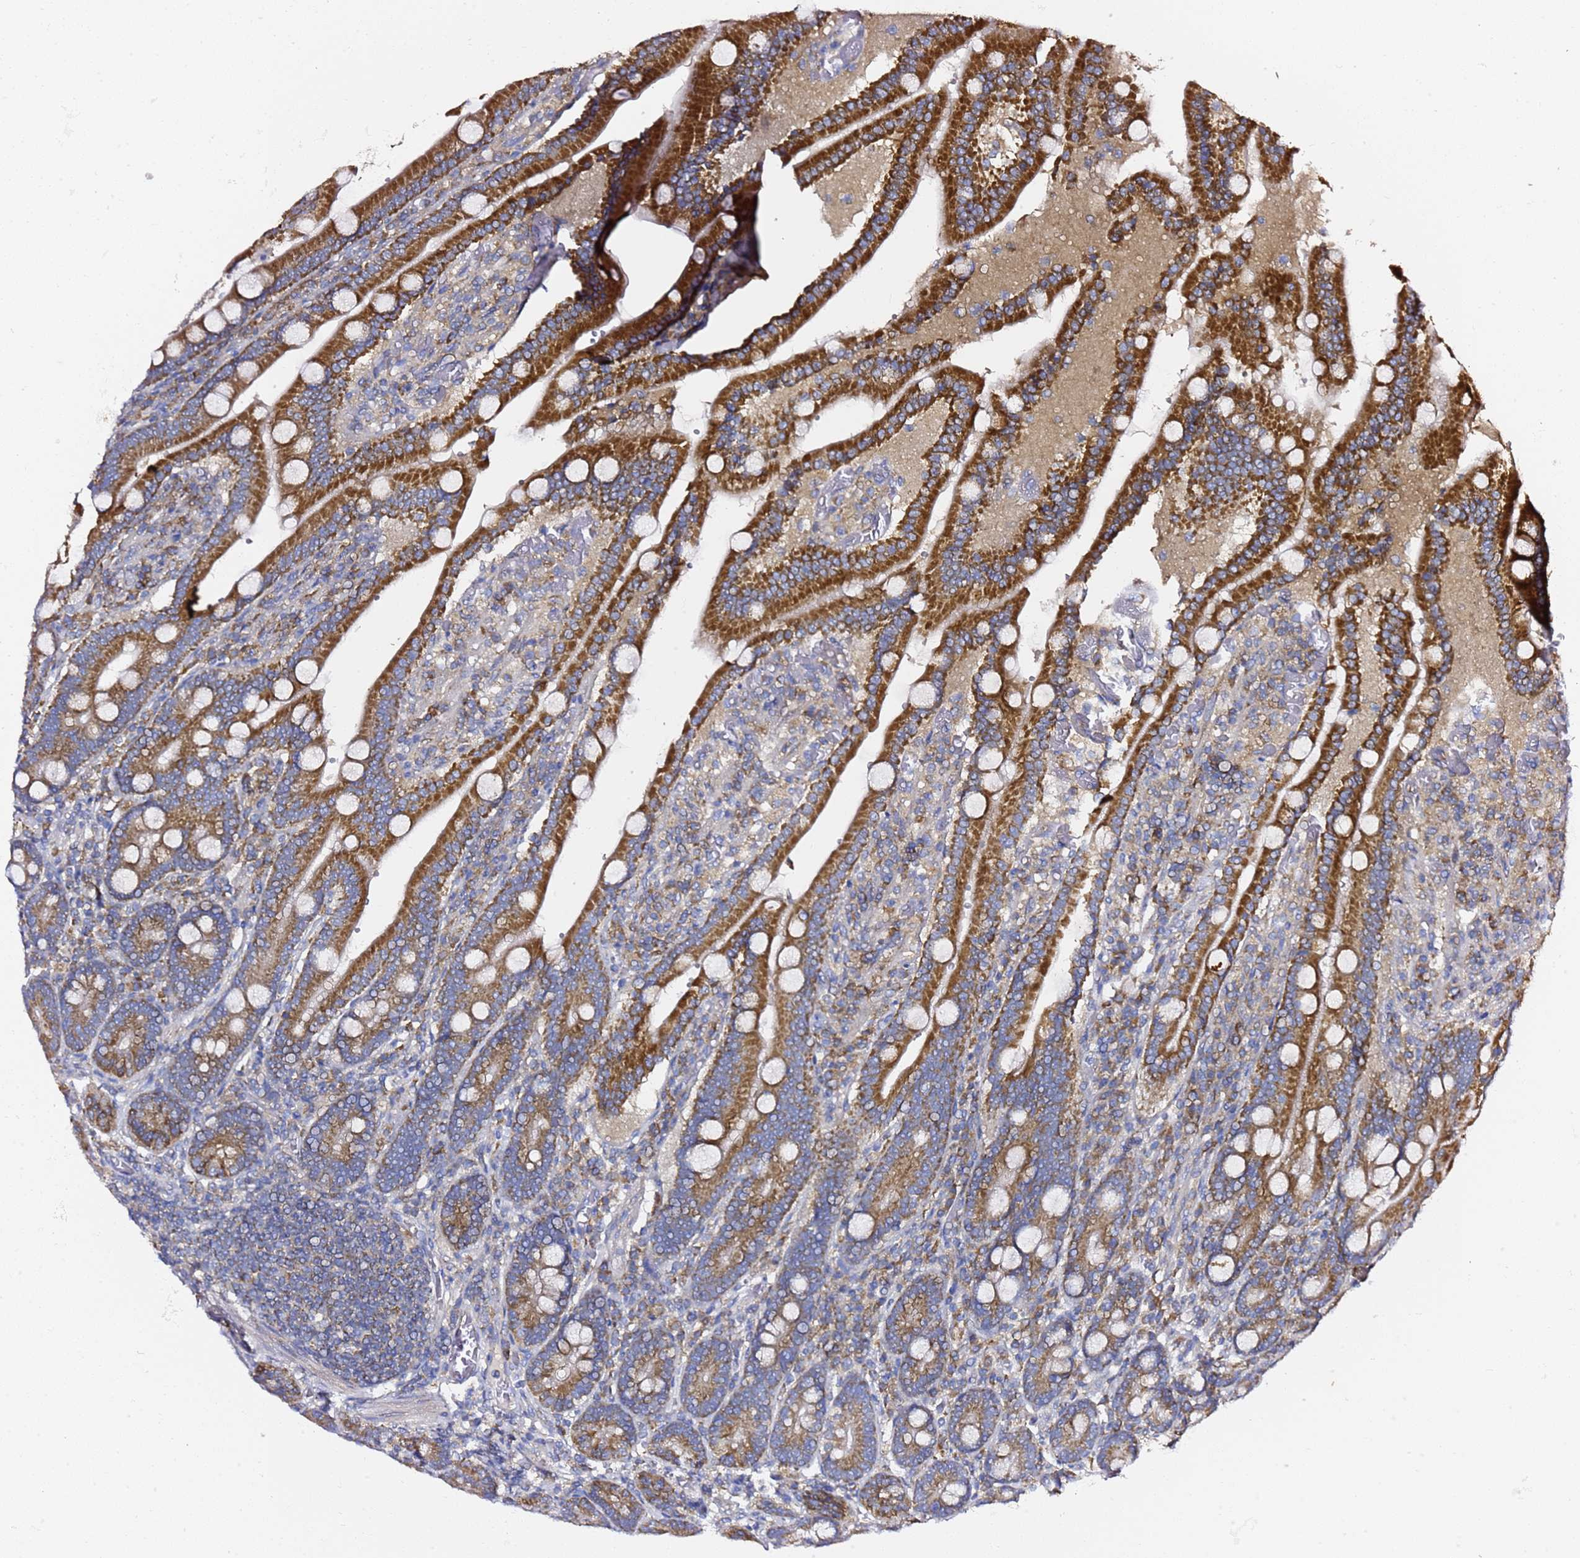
{"staining": {"intensity": "strong", "quantity": ">75%", "location": "cytoplasmic/membranous"}, "tissue": "duodenum", "cell_type": "Glandular cells", "image_type": "normal", "snomed": [{"axis": "morphology", "description": "Normal tissue, NOS"}, {"axis": "topography", "description": "Duodenum"}], "caption": "Immunohistochemistry (DAB (3,3'-diaminobenzidine)) staining of normal duodenum reveals strong cytoplasmic/membranous protein positivity in approximately >75% of glandular cells. (DAB = brown stain, brightfield microscopy at high magnification).", "gene": "C19orf12", "patient": {"sex": "female", "age": 62}}